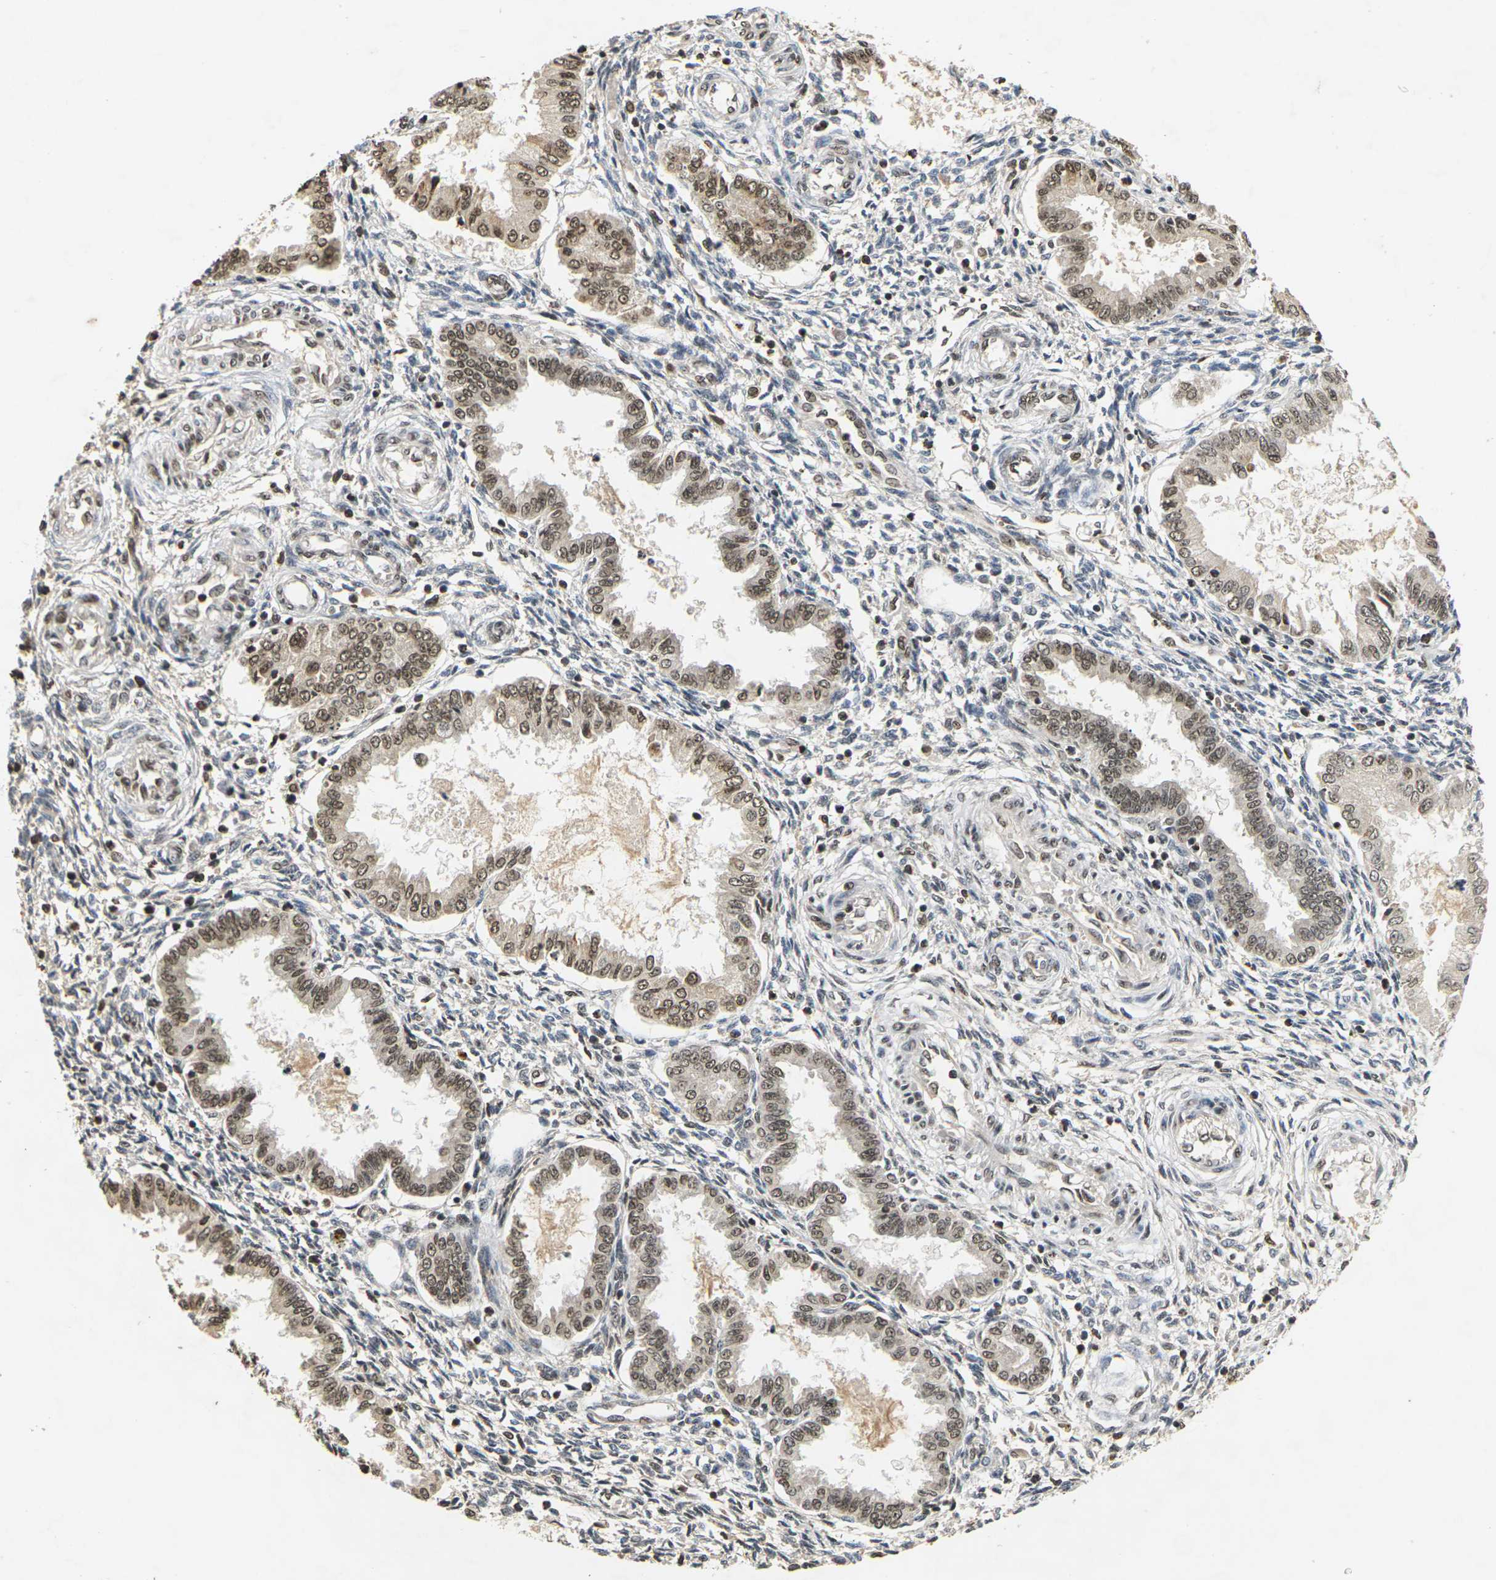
{"staining": {"intensity": "moderate", "quantity": "25%-75%", "location": "nuclear"}, "tissue": "endometrium", "cell_type": "Cells in endometrial stroma", "image_type": "normal", "snomed": [{"axis": "morphology", "description": "Normal tissue, NOS"}, {"axis": "topography", "description": "Endometrium"}], "caption": "A photomicrograph of human endometrium stained for a protein reveals moderate nuclear brown staining in cells in endometrial stroma.", "gene": "NELFA", "patient": {"sex": "female", "age": 33}}